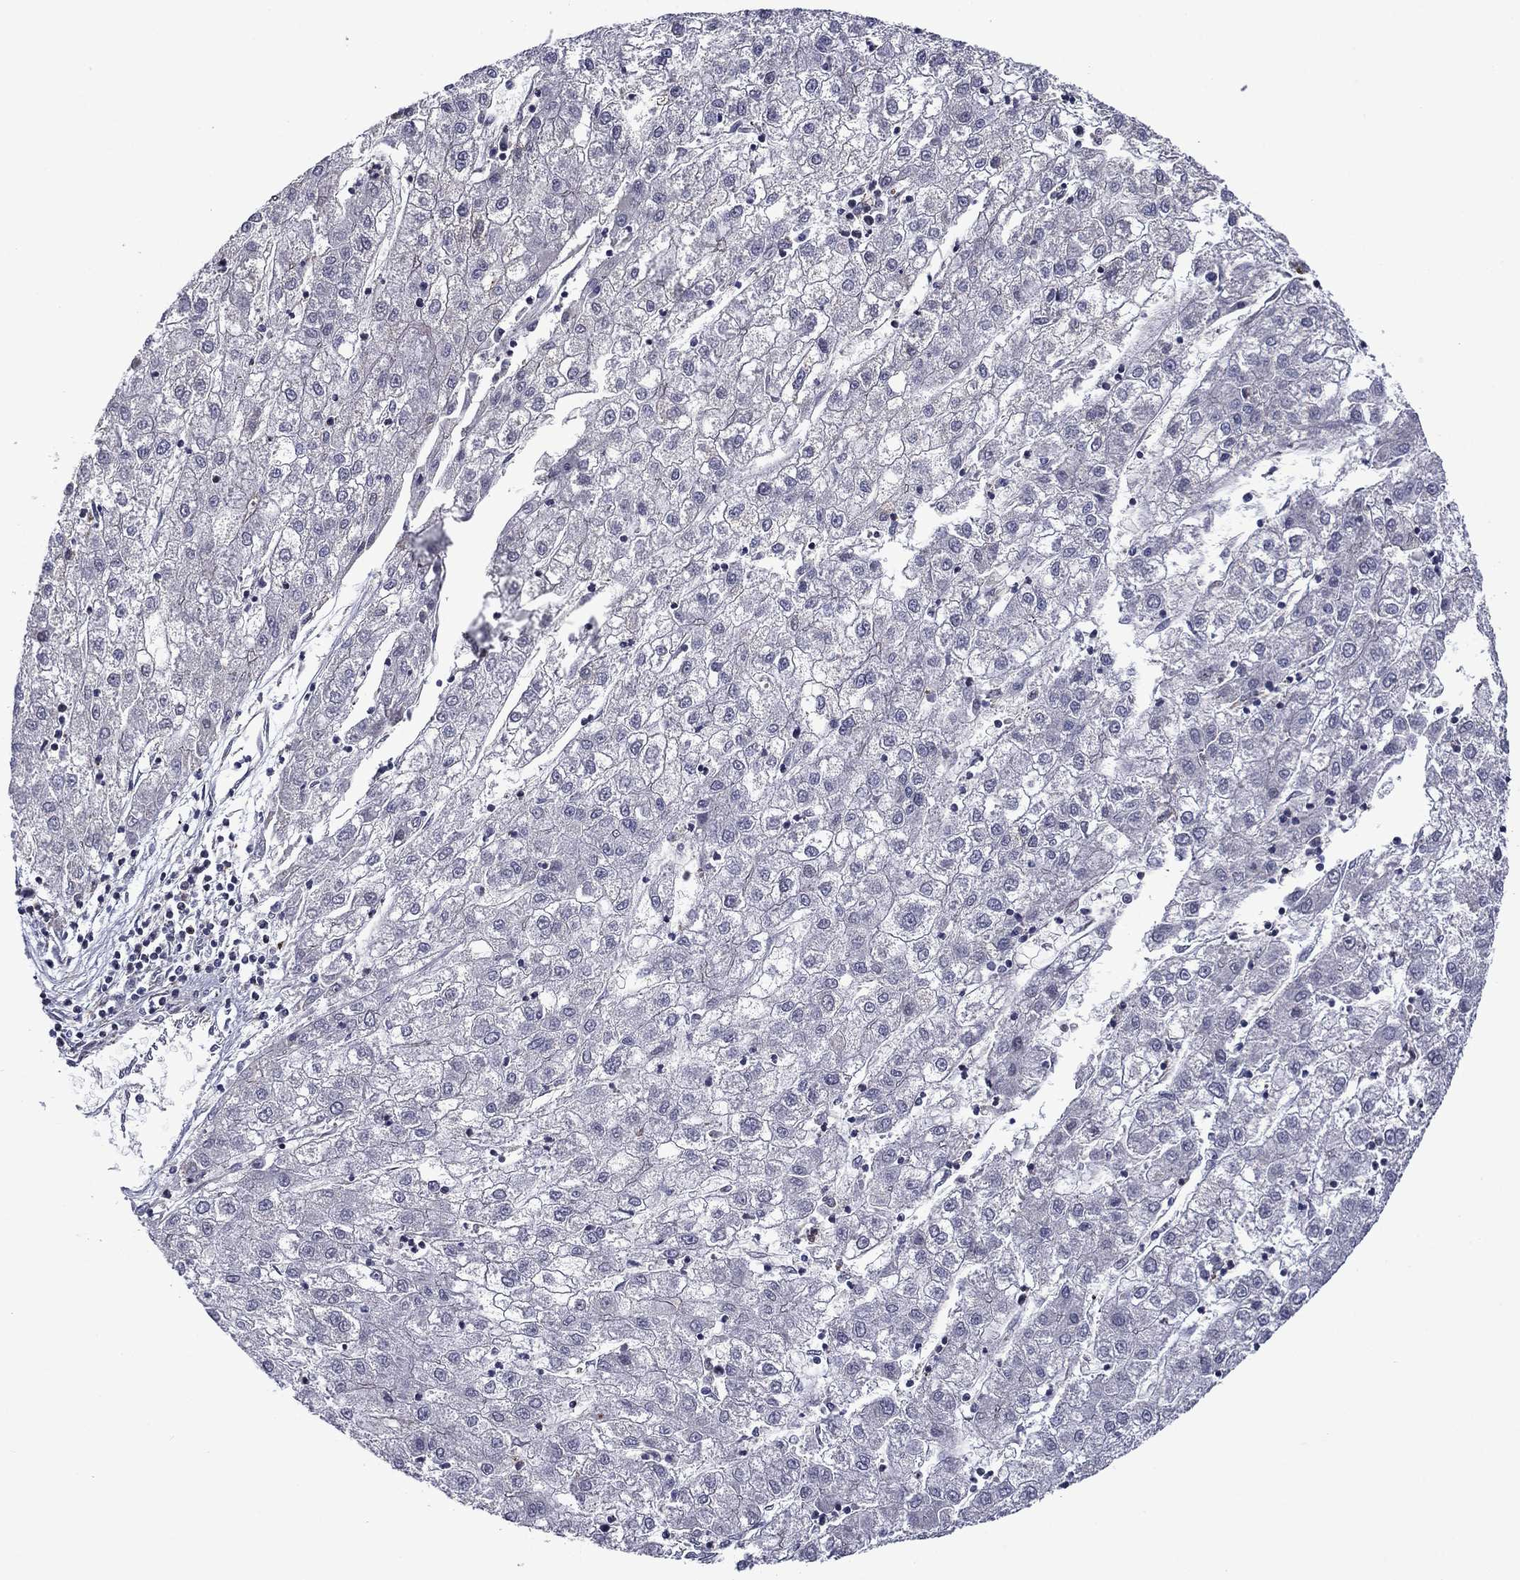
{"staining": {"intensity": "negative", "quantity": "none", "location": "none"}, "tissue": "liver cancer", "cell_type": "Tumor cells", "image_type": "cancer", "snomed": [{"axis": "morphology", "description": "Carcinoma, Hepatocellular, NOS"}, {"axis": "topography", "description": "Liver"}], "caption": "This photomicrograph is of hepatocellular carcinoma (liver) stained with immunohistochemistry (IHC) to label a protein in brown with the nuclei are counter-stained blue. There is no staining in tumor cells.", "gene": "B3GAT1", "patient": {"sex": "male", "age": 72}}